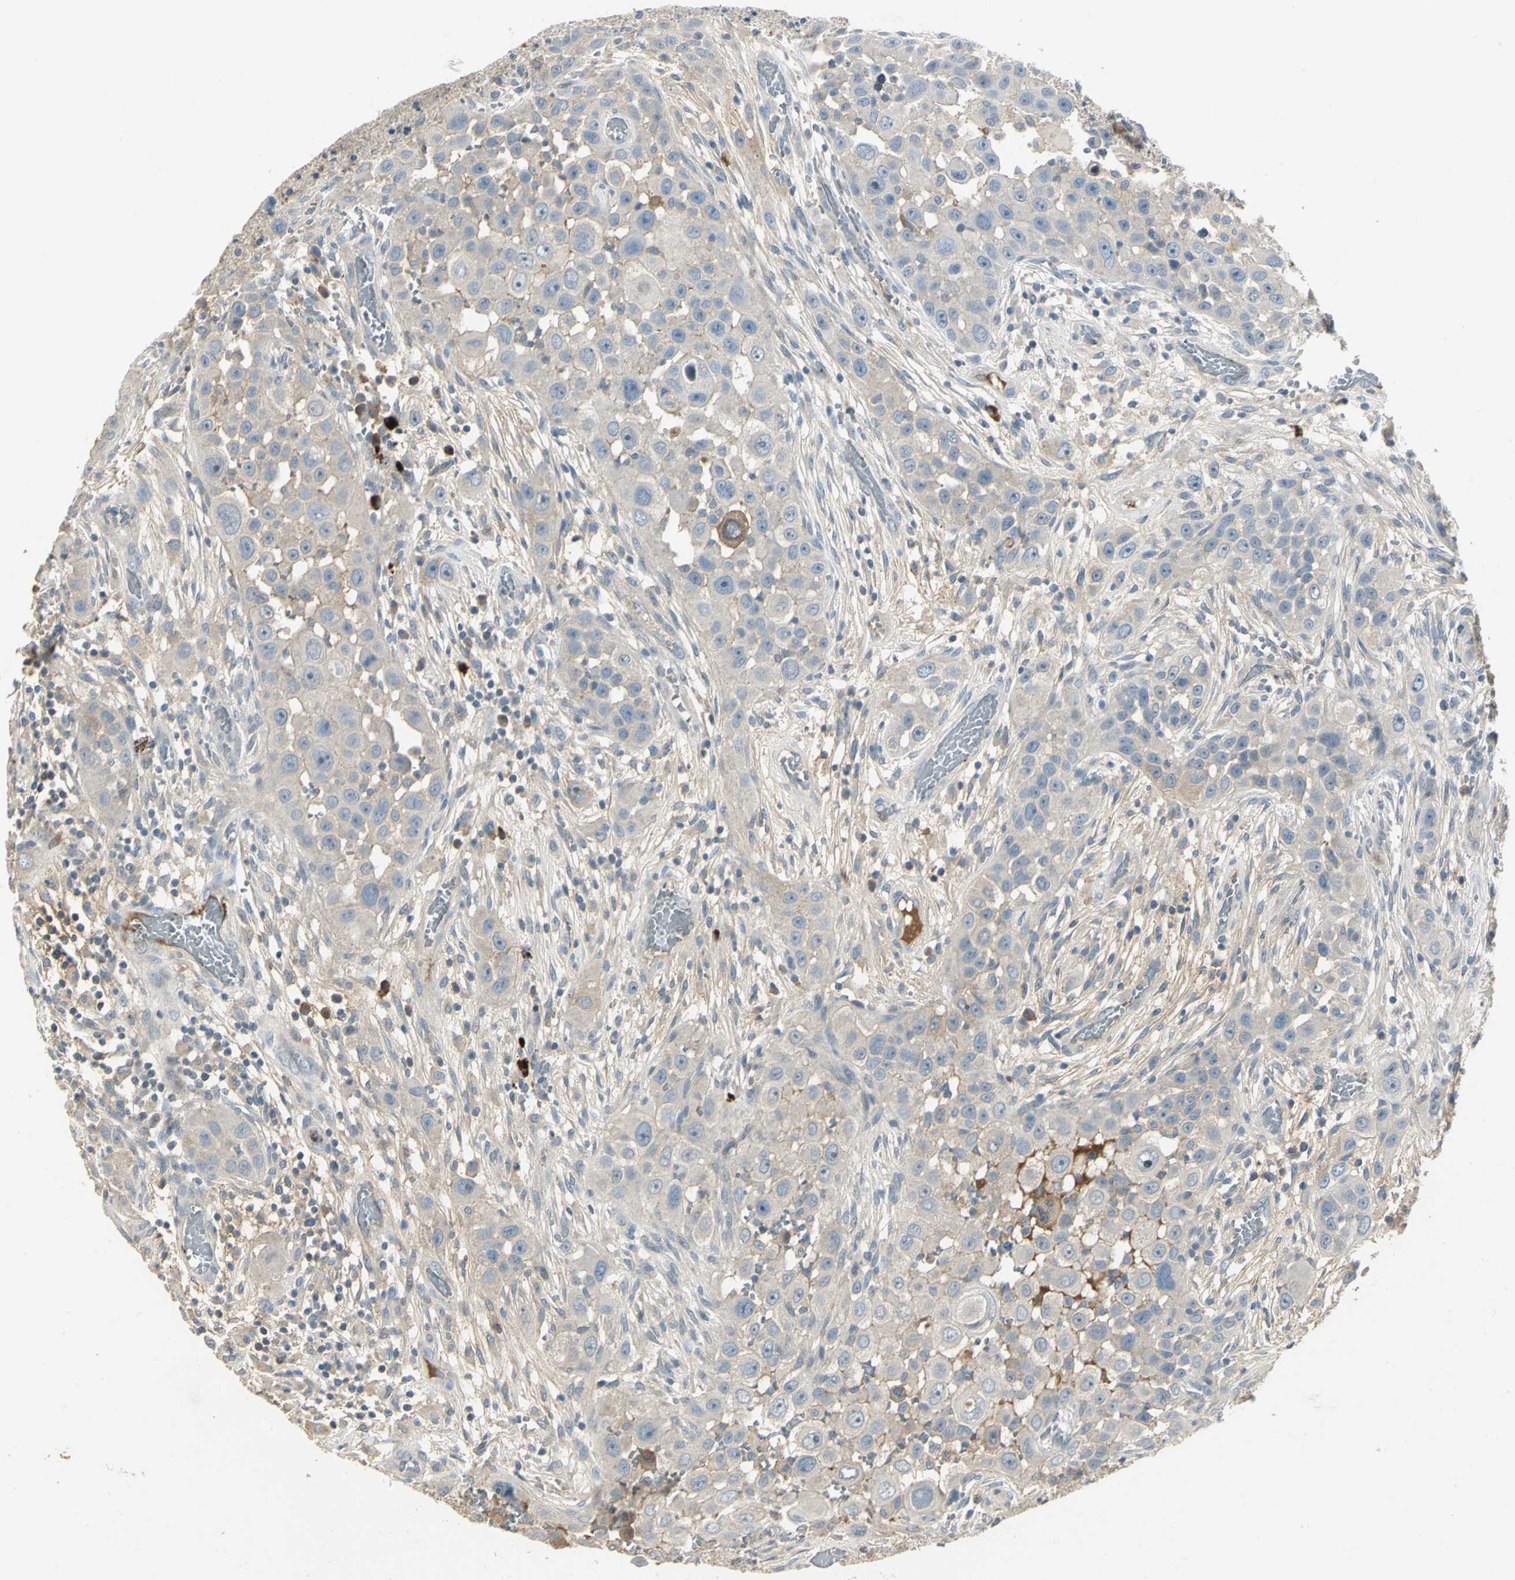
{"staining": {"intensity": "negative", "quantity": "none", "location": "none"}, "tissue": "head and neck cancer", "cell_type": "Tumor cells", "image_type": "cancer", "snomed": [{"axis": "morphology", "description": "Carcinoma, NOS"}, {"axis": "topography", "description": "Head-Neck"}], "caption": "DAB (3,3'-diaminobenzidine) immunohistochemical staining of human head and neck carcinoma displays no significant positivity in tumor cells.", "gene": "PROC", "patient": {"sex": "male", "age": 87}}